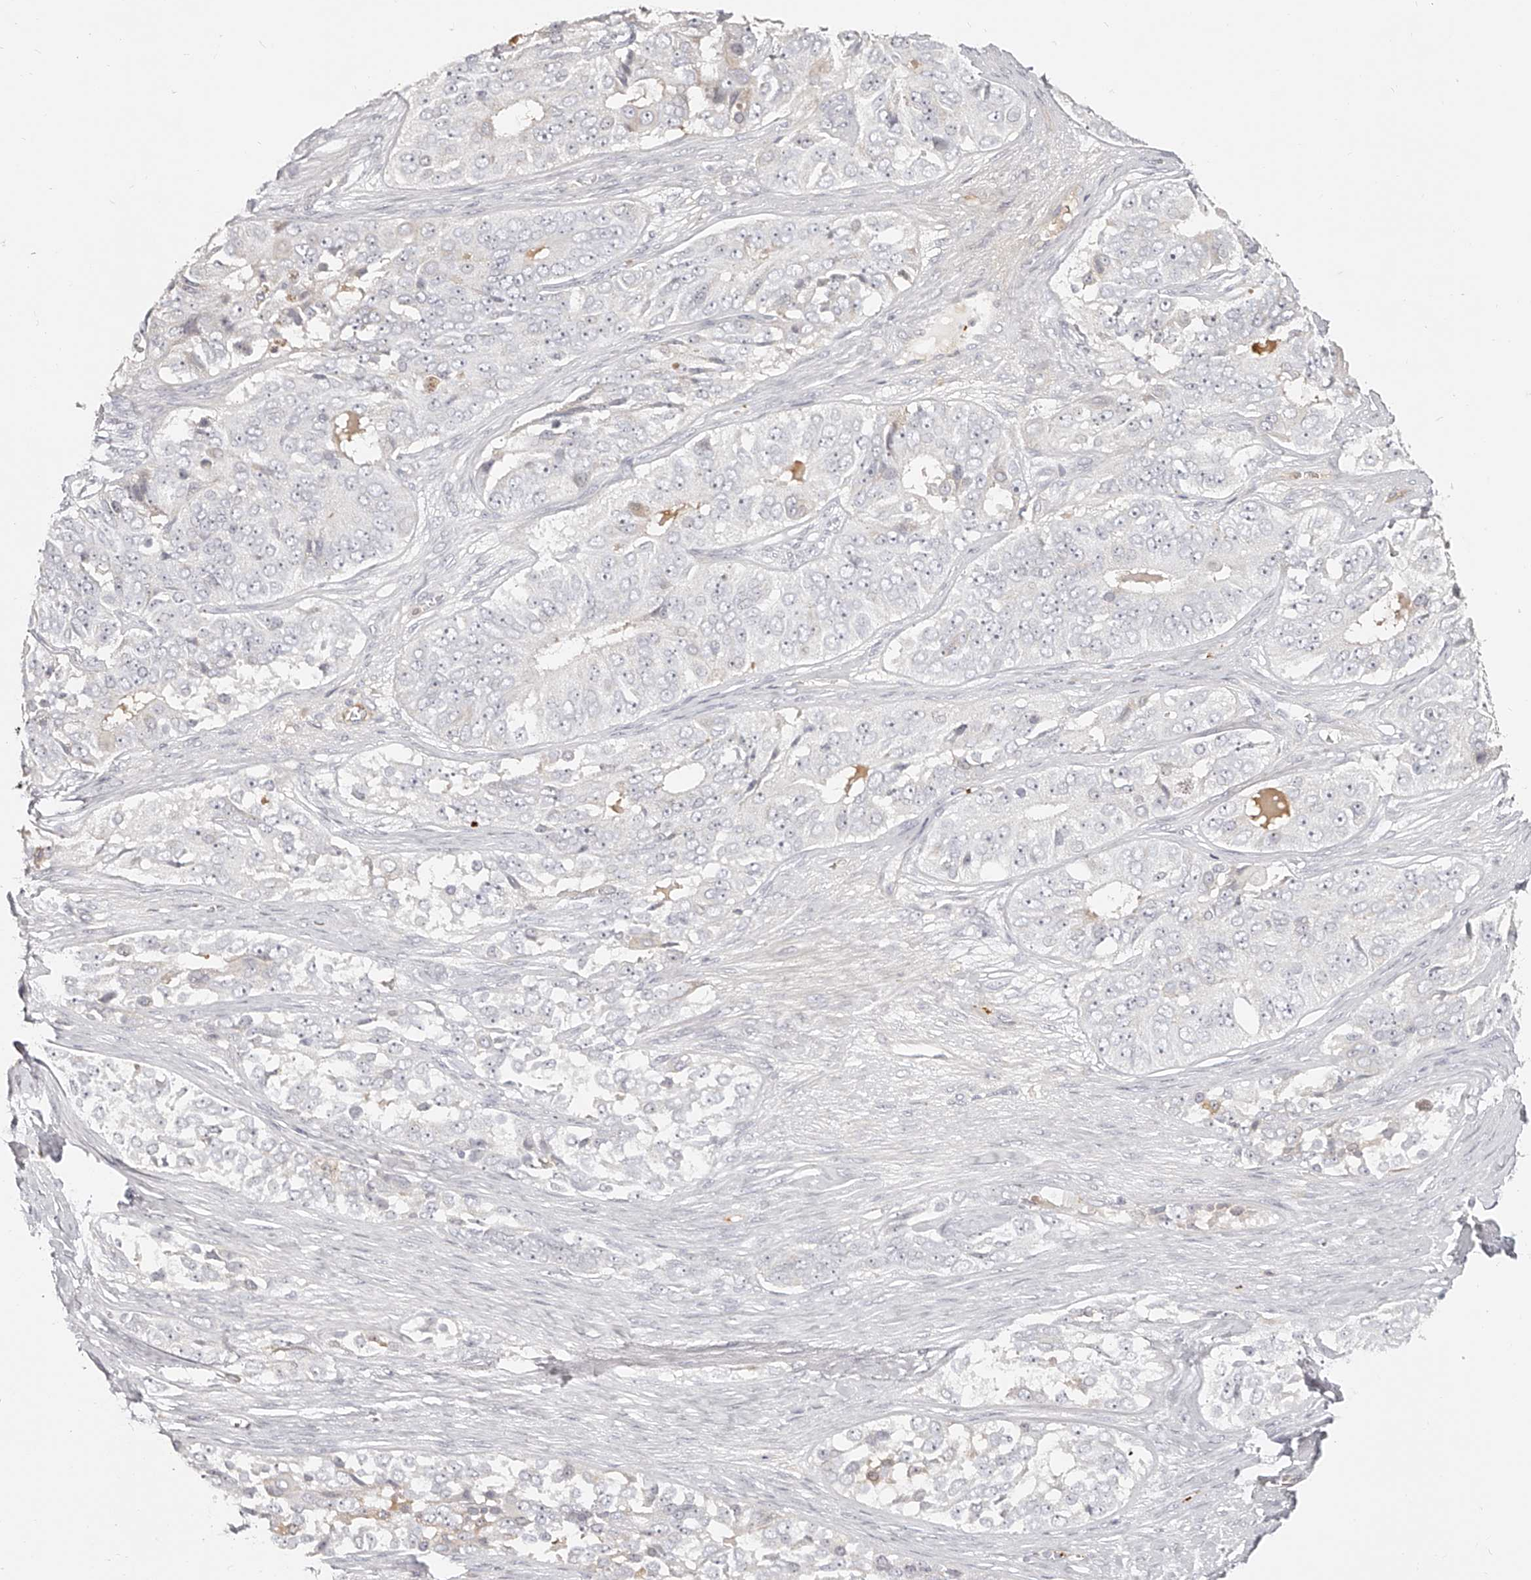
{"staining": {"intensity": "negative", "quantity": "none", "location": "none"}, "tissue": "ovarian cancer", "cell_type": "Tumor cells", "image_type": "cancer", "snomed": [{"axis": "morphology", "description": "Carcinoma, endometroid"}, {"axis": "topography", "description": "Ovary"}], "caption": "Immunohistochemistry image of human ovarian cancer (endometroid carcinoma) stained for a protein (brown), which exhibits no expression in tumor cells.", "gene": "ITGB3", "patient": {"sex": "female", "age": 51}}